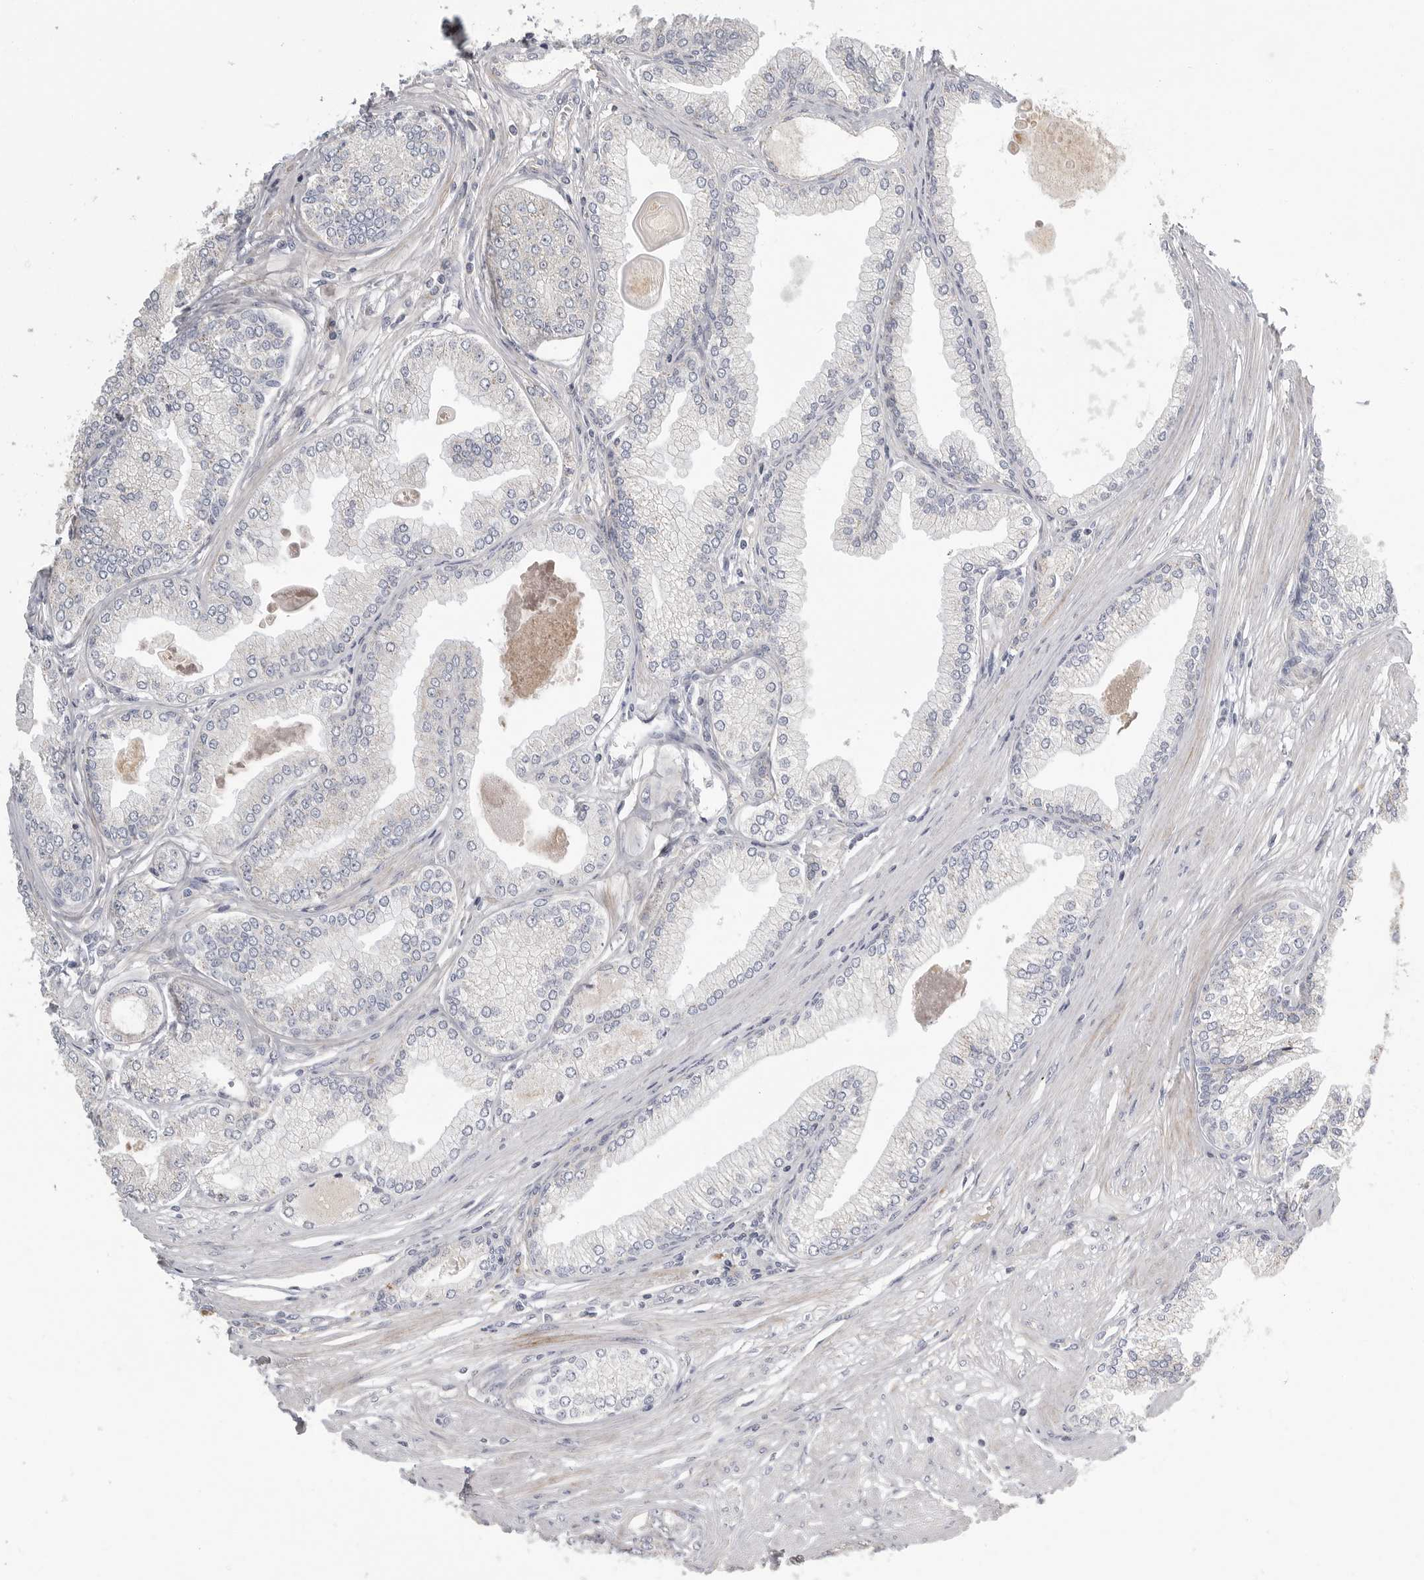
{"staining": {"intensity": "negative", "quantity": "none", "location": "none"}, "tissue": "prostate cancer", "cell_type": "Tumor cells", "image_type": "cancer", "snomed": [{"axis": "morphology", "description": "Adenocarcinoma, Low grade"}, {"axis": "topography", "description": "Prostate"}], "caption": "Immunohistochemistry photomicrograph of neoplastic tissue: prostate cancer stained with DAB shows no significant protein expression in tumor cells.", "gene": "SDC3", "patient": {"sex": "male", "age": 52}}